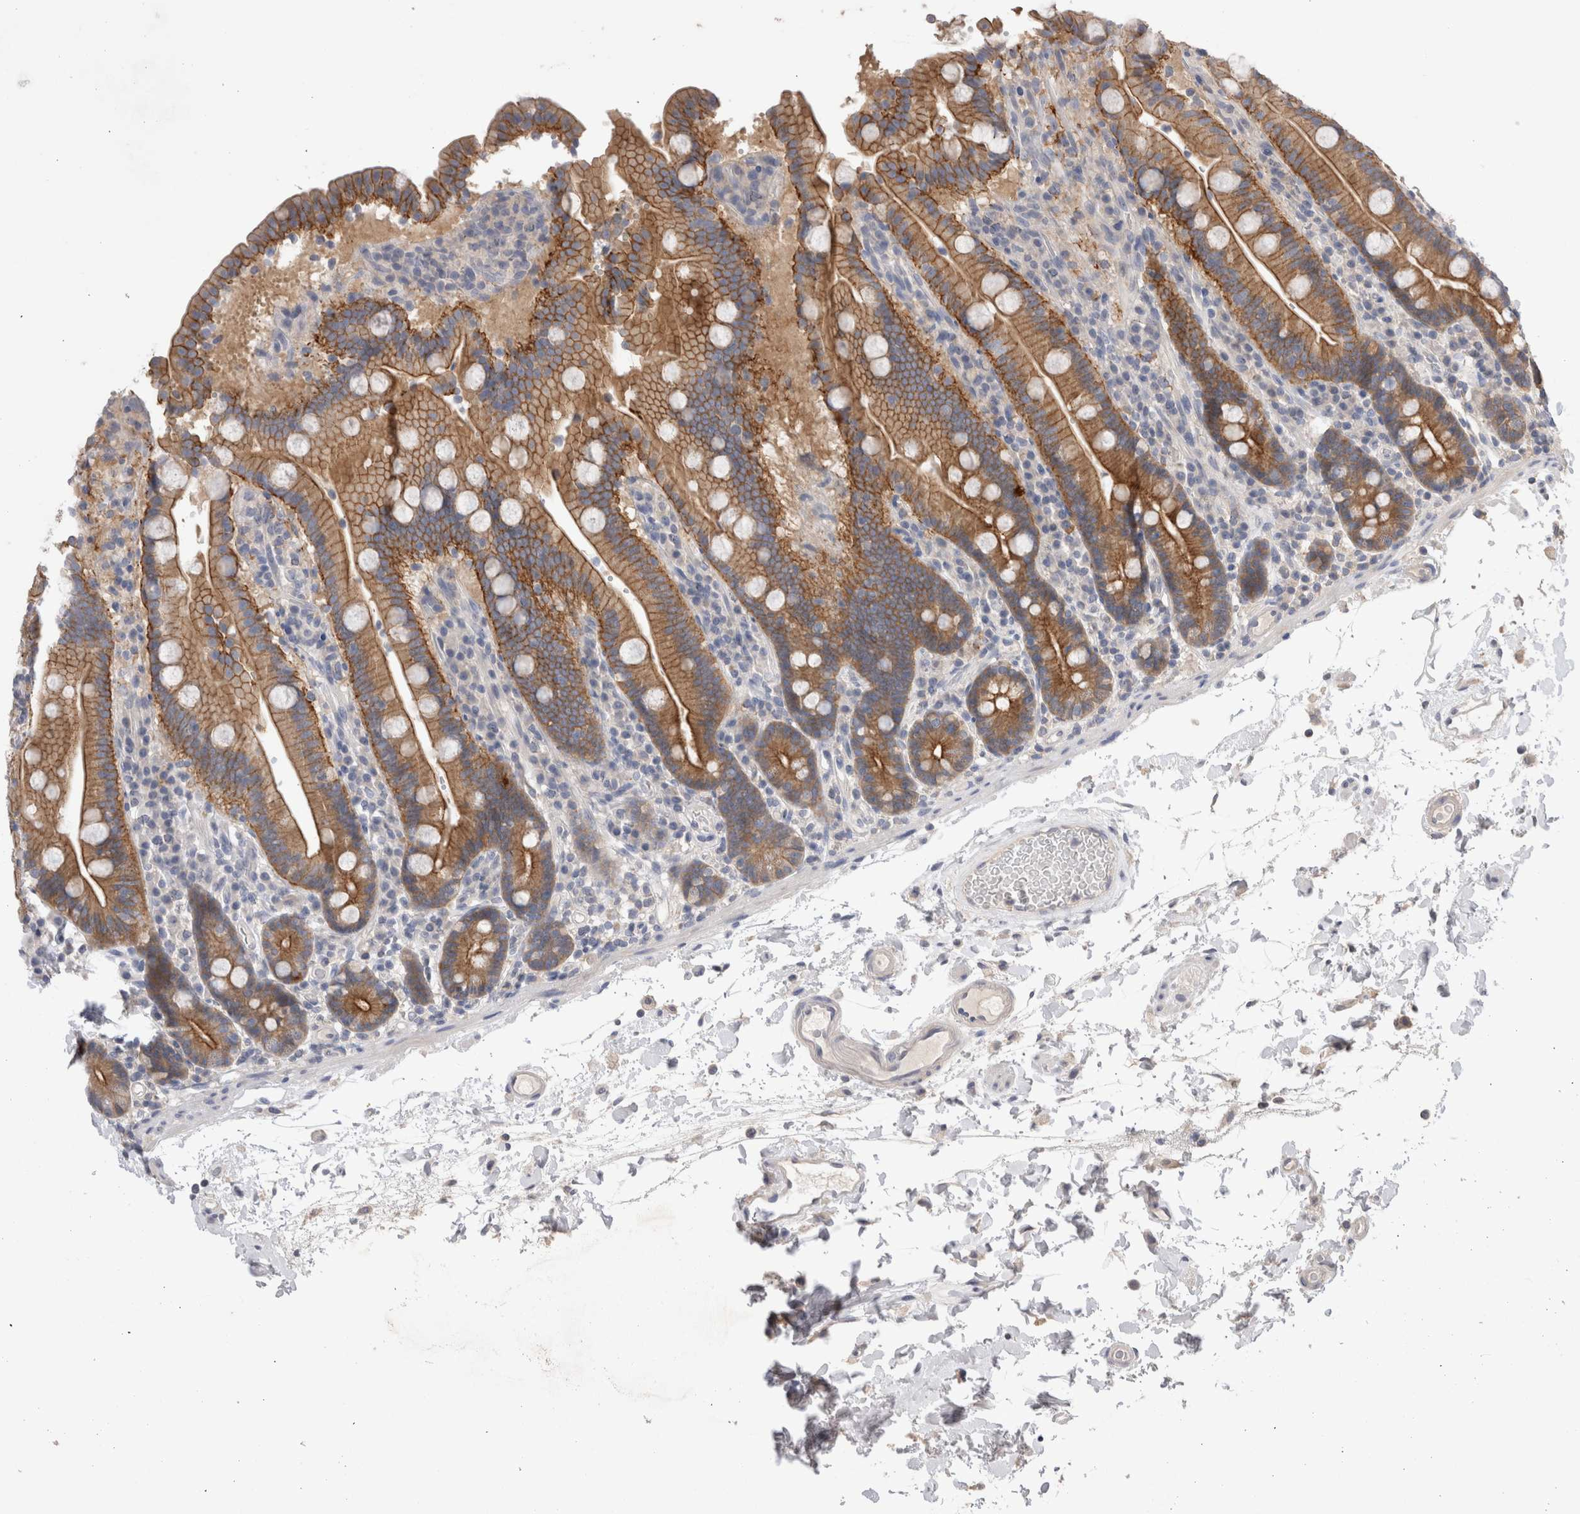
{"staining": {"intensity": "strong", "quantity": ">75%", "location": "cytoplasmic/membranous"}, "tissue": "duodenum", "cell_type": "Glandular cells", "image_type": "normal", "snomed": [{"axis": "morphology", "description": "Normal tissue, NOS"}, {"axis": "topography", "description": "Small intestine, NOS"}], "caption": "Brown immunohistochemical staining in benign duodenum displays strong cytoplasmic/membranous positivity in about >75% of glandular cells.", "gene": "OTOR", "patient": {"sex": "female", "age": 71}}